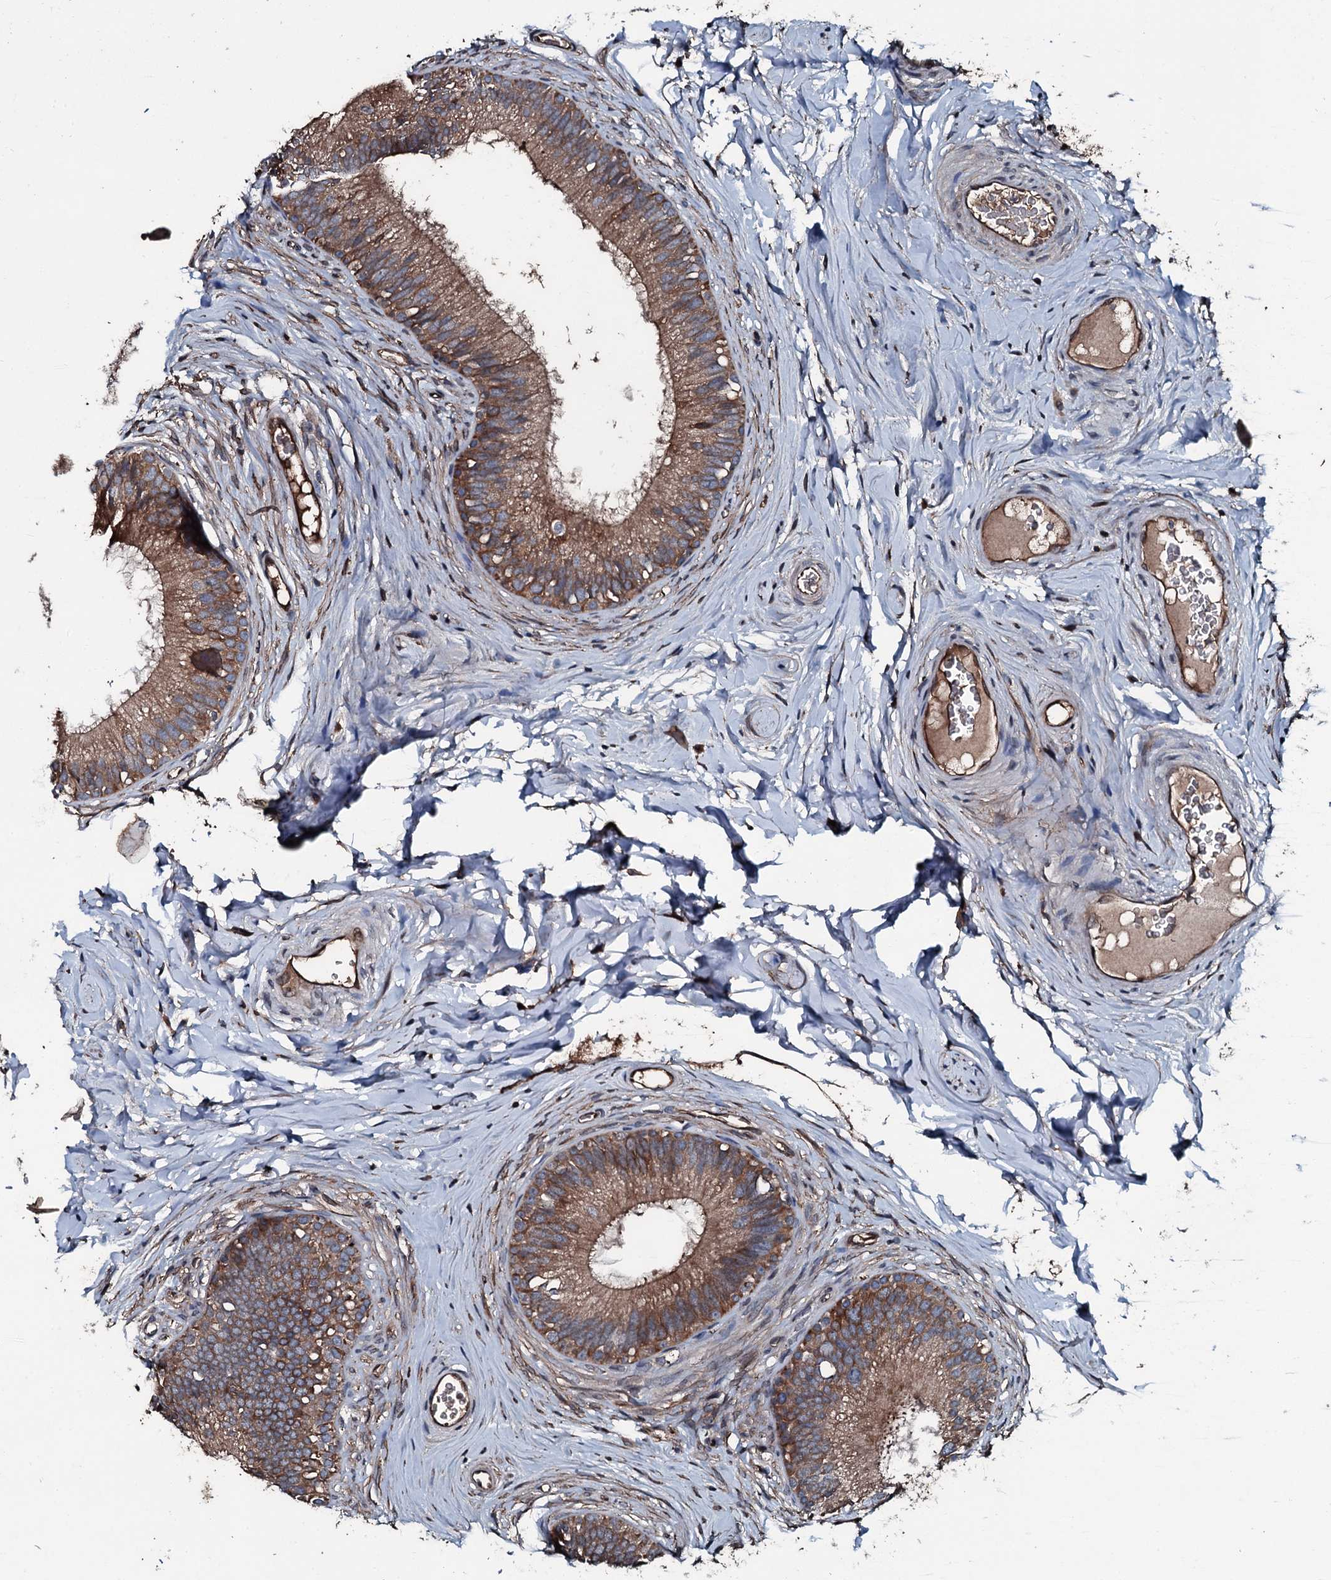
{"staining": {"intensity": "moderate", "quantity": "25%-75%", "location": "cytoplasmic/membranous"}, "tissue": "epididymis", "cell_type": "Glandular cells", "image_type": "normal", "snomed": [{"axis": "morphology", "description": "Normal tissue, NOS"}, {"axis": "topography", "description": "Epididymis"}], "caption": "Human epididymis stained for a protein (brown) demonstrates moderate cytoplasmic/membranous positive staining in approximately 25%-75% of glandular cells.", "gene": "AARS1", "patient": {"sex": "male", "age": 33}}